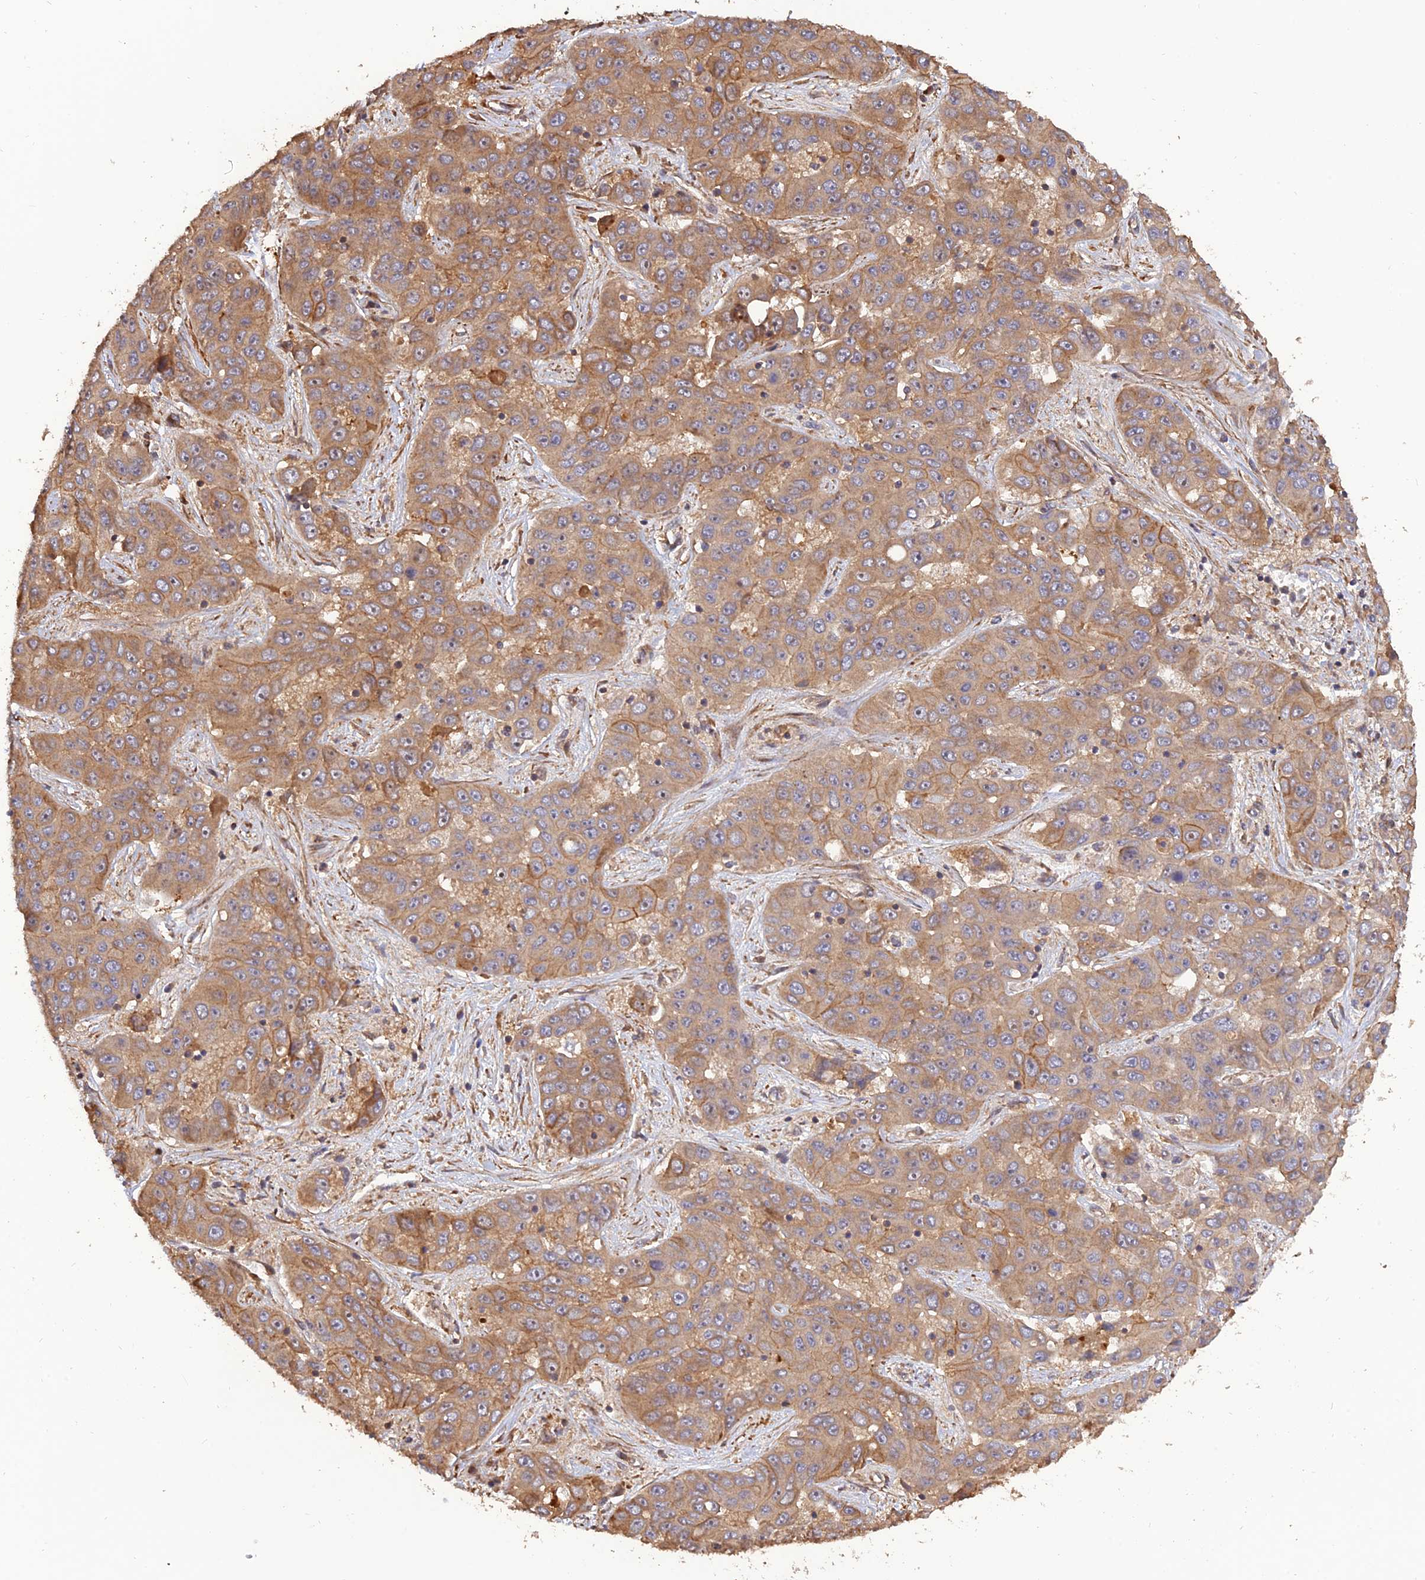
{"staining": {"intensity": "moderate", "quantity": ">75%", "location": "cytoplasmic/membranous"}, "tissue": "liver cancer", "cell_type": "Tumor cells", "image_type": "cancer", "snomed": [{"axis": "morphology", "description": "Cholangiocarcinoma"}, {"axis": "topography", "description": "Liver"}], "caption": "Liver cancer stained with DAB (3,3'-diaminobenzidine) immunohistochemistry demonstrates medium levels of moderate cytoplasmic/membranous staining in about >75% of tumor cells.", "gene": "CREBL2", "patient": {"sex": "female", "age": 52}}